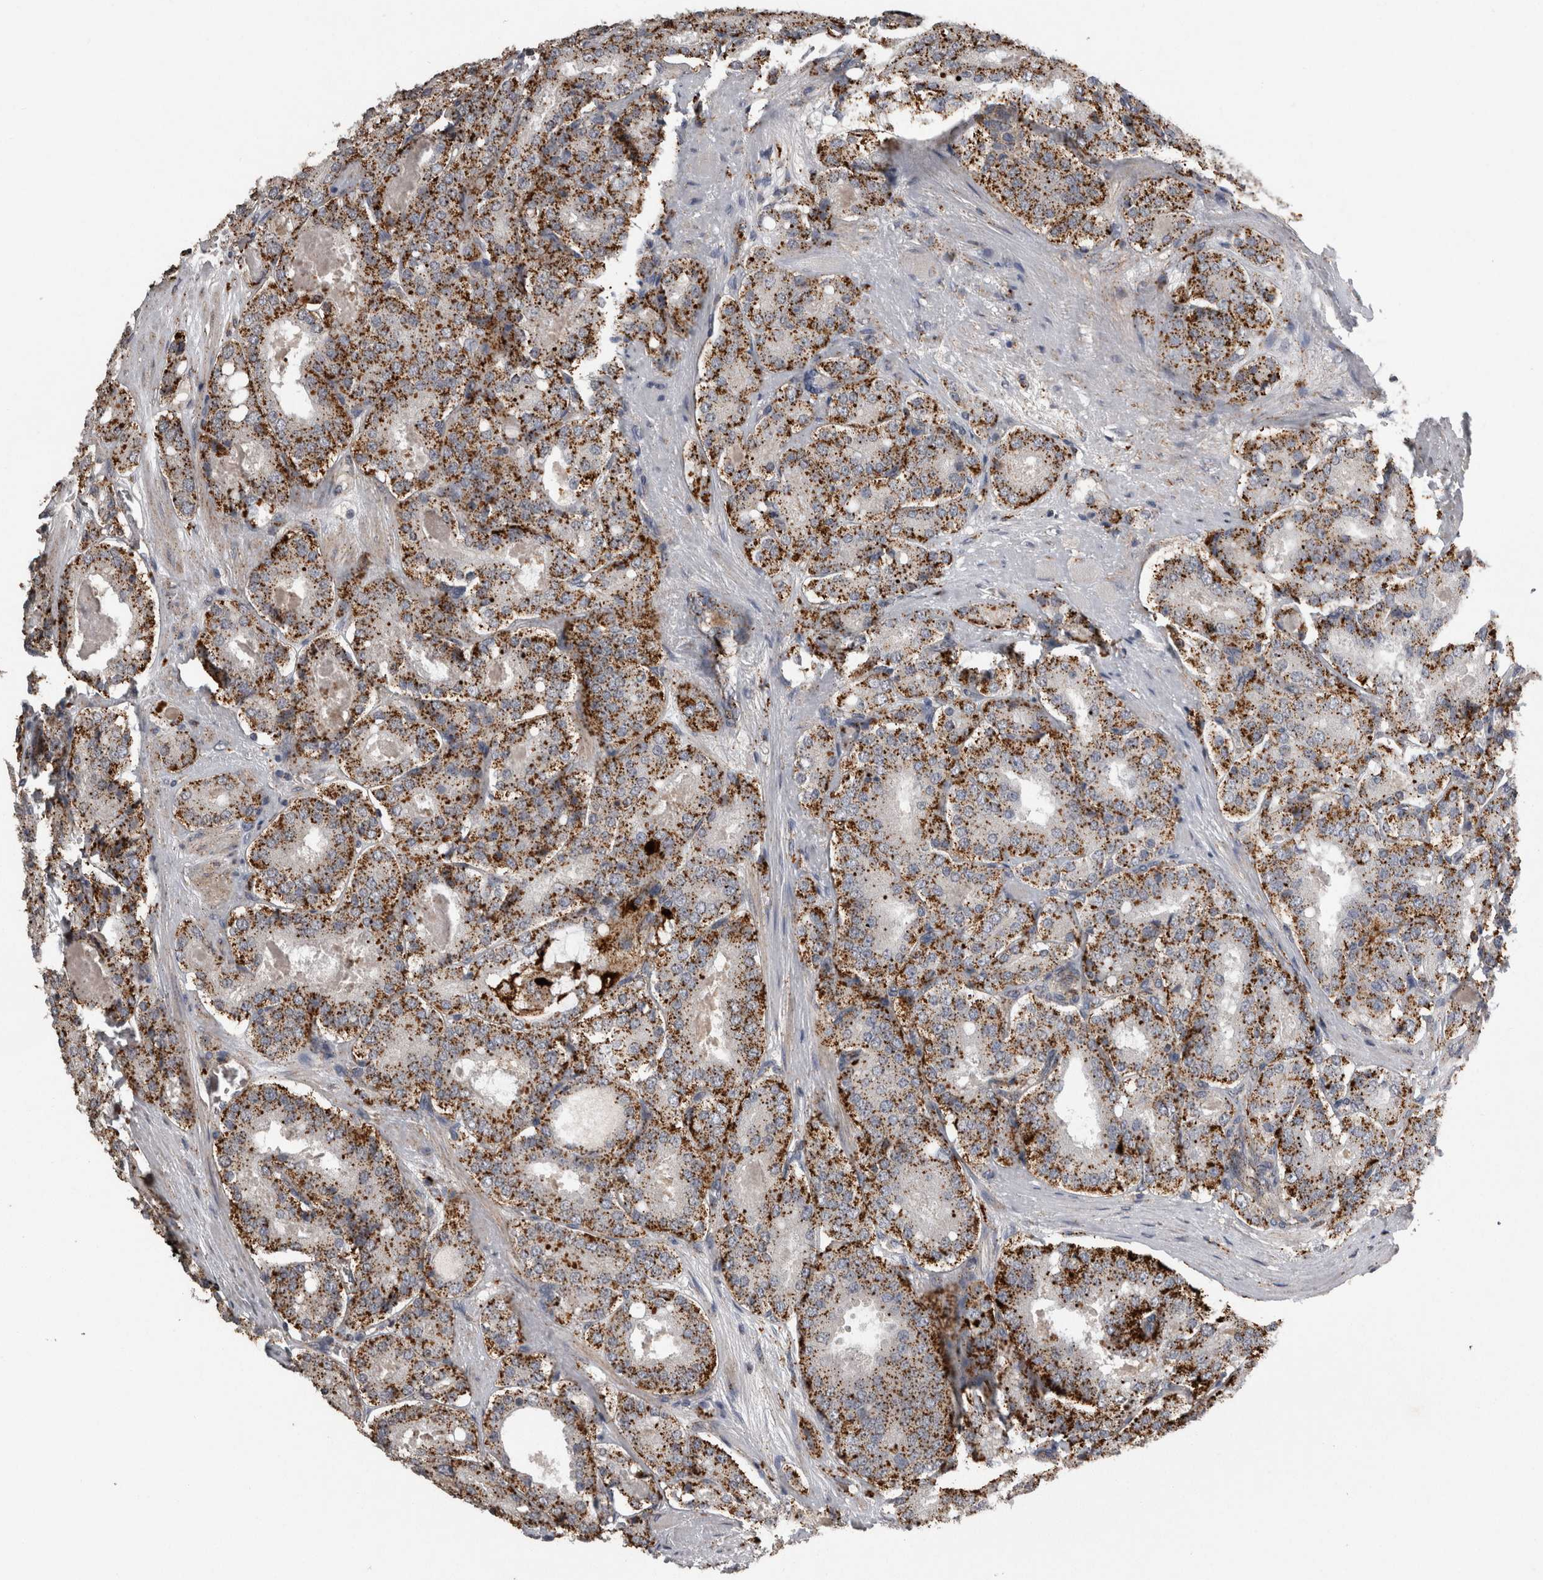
{"staining": {"intensity": "moderate", "quantity": ">75%", "location": "cytoplasmic/membranous"}, "tissue": "prostate cancer", "cell_type": "Tumor cells", "image_type": "cancer", "snomed": [{"axis": "morphology", "description": "Adenocarcinoma, High grade"}, {"axis": "topography", "description": "Prostate"}], "caption": "This image demonstrates prostate cancer (adenocarcinoma (high-grade)) stained with immunohistochemistry (IHC) to label a protein in brown. The cytoplasmic/membranous of tumor cells show moderate positivity for the protein. Nuclei are counter-stained blue.", "gene": "CTSZ", "patient": {"sex": "male", "age": 65}}